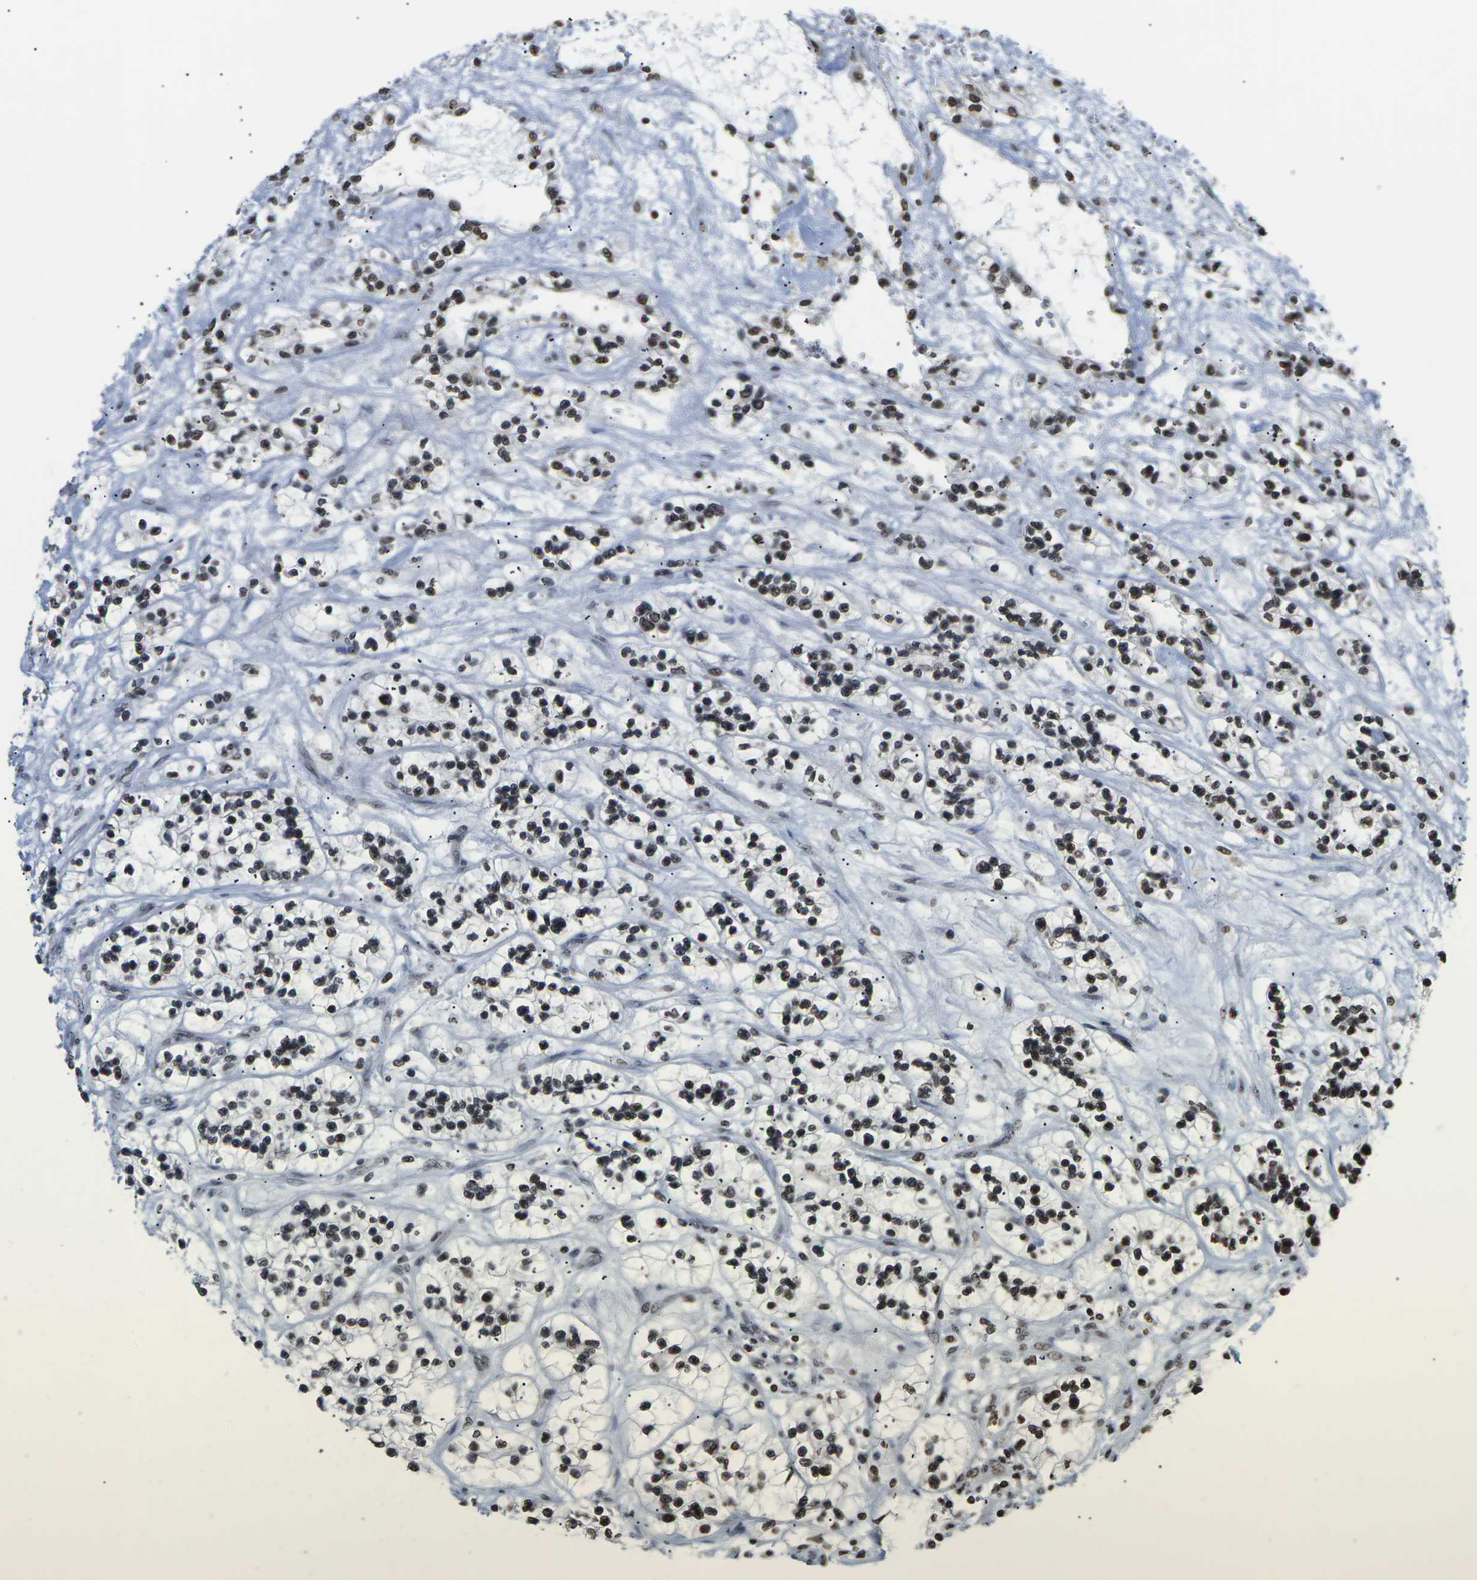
{"staining": {"intensity": "moderate", "quantity": ">75%", "location": "nuclear"}, "tissue": "renal cancer", "cell_type": "Tumor cells", "image_type": "cancer", "snomed": [{"axis": "morphology", "description": "Adenocarcinoma, NOS"}, {"axis": "topography", "description": "Kidney"}], "caption": "Tumor cells exhibit medium levels of moderate nuclear positivity in about >75% of cells in renal adenocarcinoma. (DAB = brown stain, brightfield microscopy at high magnification).", "gene": "ETV5", "patient": {"sex": "female", "age": 57}}